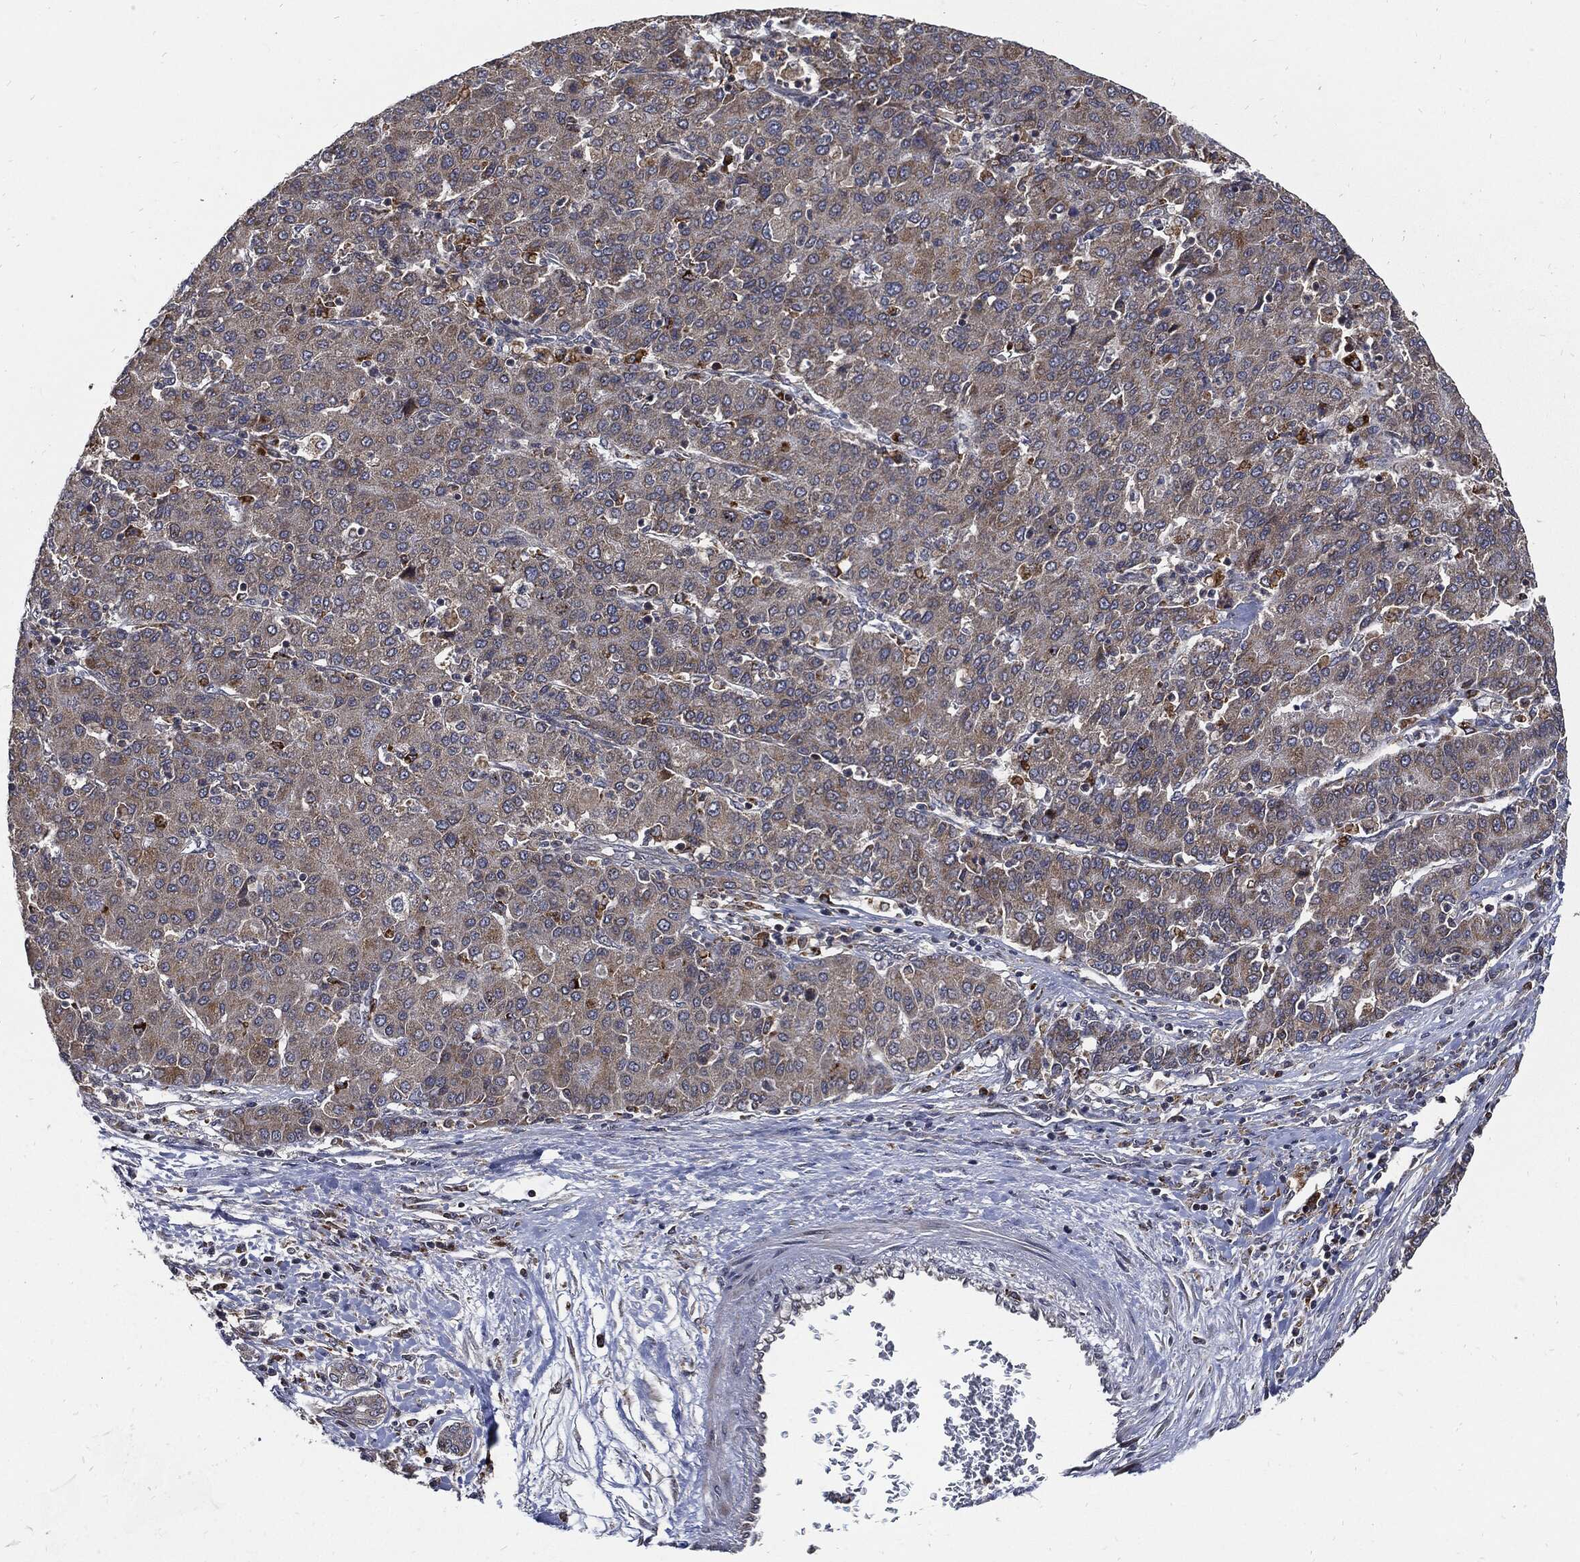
{"staining": {"intensity": "negative", "quantity": "none", "location": "none"}, "tissue": "liver cancer", "cell_type": "Tumor cells", "image_type": "cancer", "snomed": [{"axis": "morphology", "description": "Carcinoma, Hepatocellular, NOS"}, {"axis": "topography", "description": "Liver"}], "caption": "This is an immunohistochemistry (IHC) image of hepatocellular carcinoma (liver). There is no expression in tumor cells.", "gene": "SLC31A2", "patient": {"sex": "male", "age": 65}}